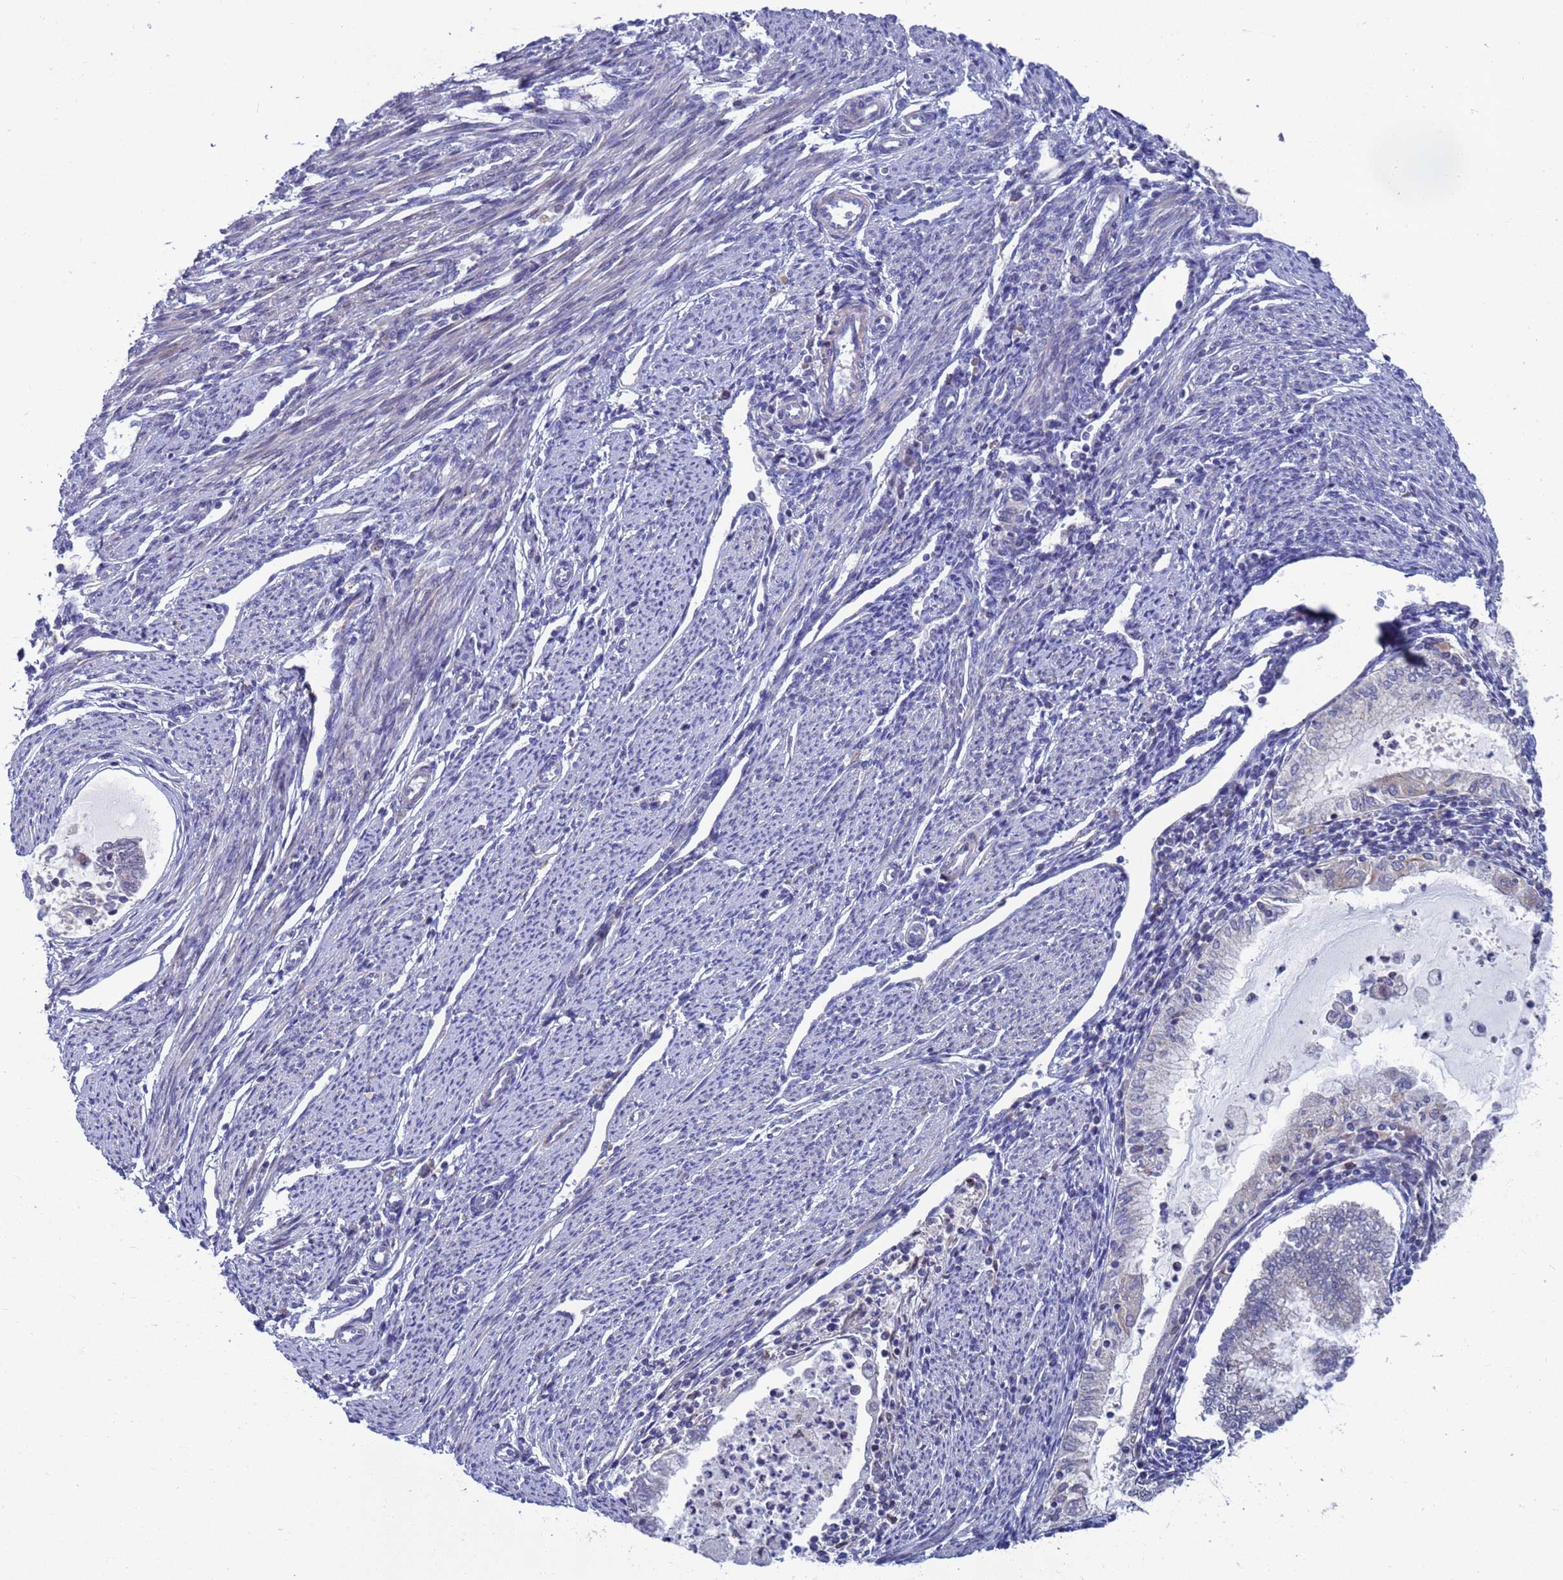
{"staining": {"intensity": "weak", "quantity": "<25%", "location": "cytoplasmic/membranous"}, "tissue": "endometrial cancer", "cell_type": "Tumor cells", "image_type": "cancer", "snomed": [{"axis": "morphology", "description": "Adenocarcinoma, NOS"}, {"axis": "topography", "description": "Endometrium"}], "caption": "Human endometrial cancer (adenocarcinoma) stained for a protein using immunohistochemistry (IHC) reveals no expression in tumor cells.", "gene": "ENOSF1", "patient": {"sex": "female", "age": 79}}